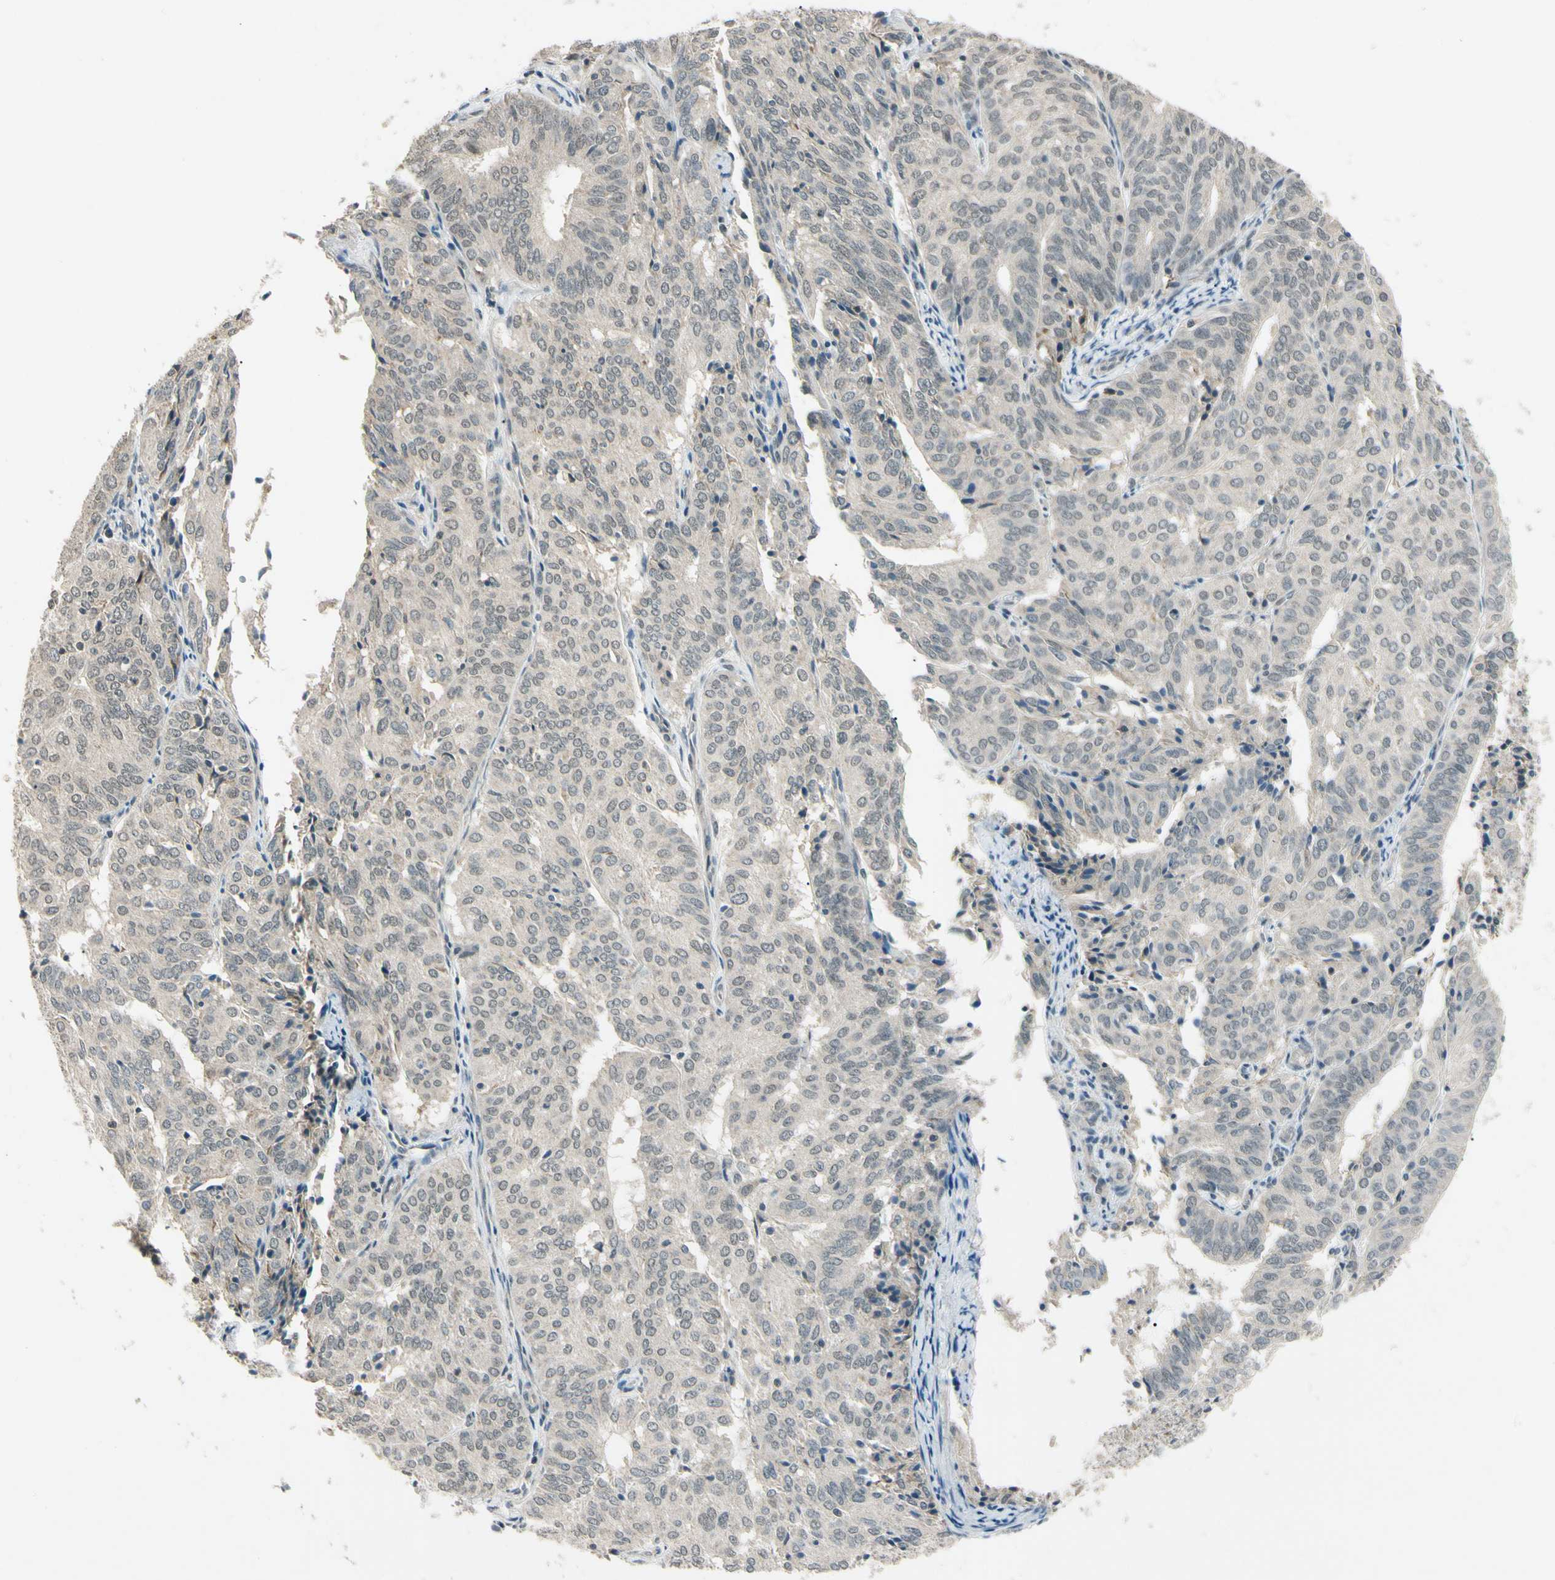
{"staining": {"intensity": "weak", "quantity": "25%-75%", "location": "cytoplasmic/membranous"}, "tissue": "endometrial cancer", "cell_type": "Tumor cells", "image_type": "cancer", "snomed": [{"axis": "morphology", "description": "Adenocarcinoma, NOS"}, {"axis": "topography", "description": "Uterus"}], "caption": "This is an image of IHC staining of endometrial cancer, which shows weak positivity in the cytoplasmic/membranous of tumor cells.", "gene": "ZSCAN12", "patient": {"sex": "female", "age": 60}}